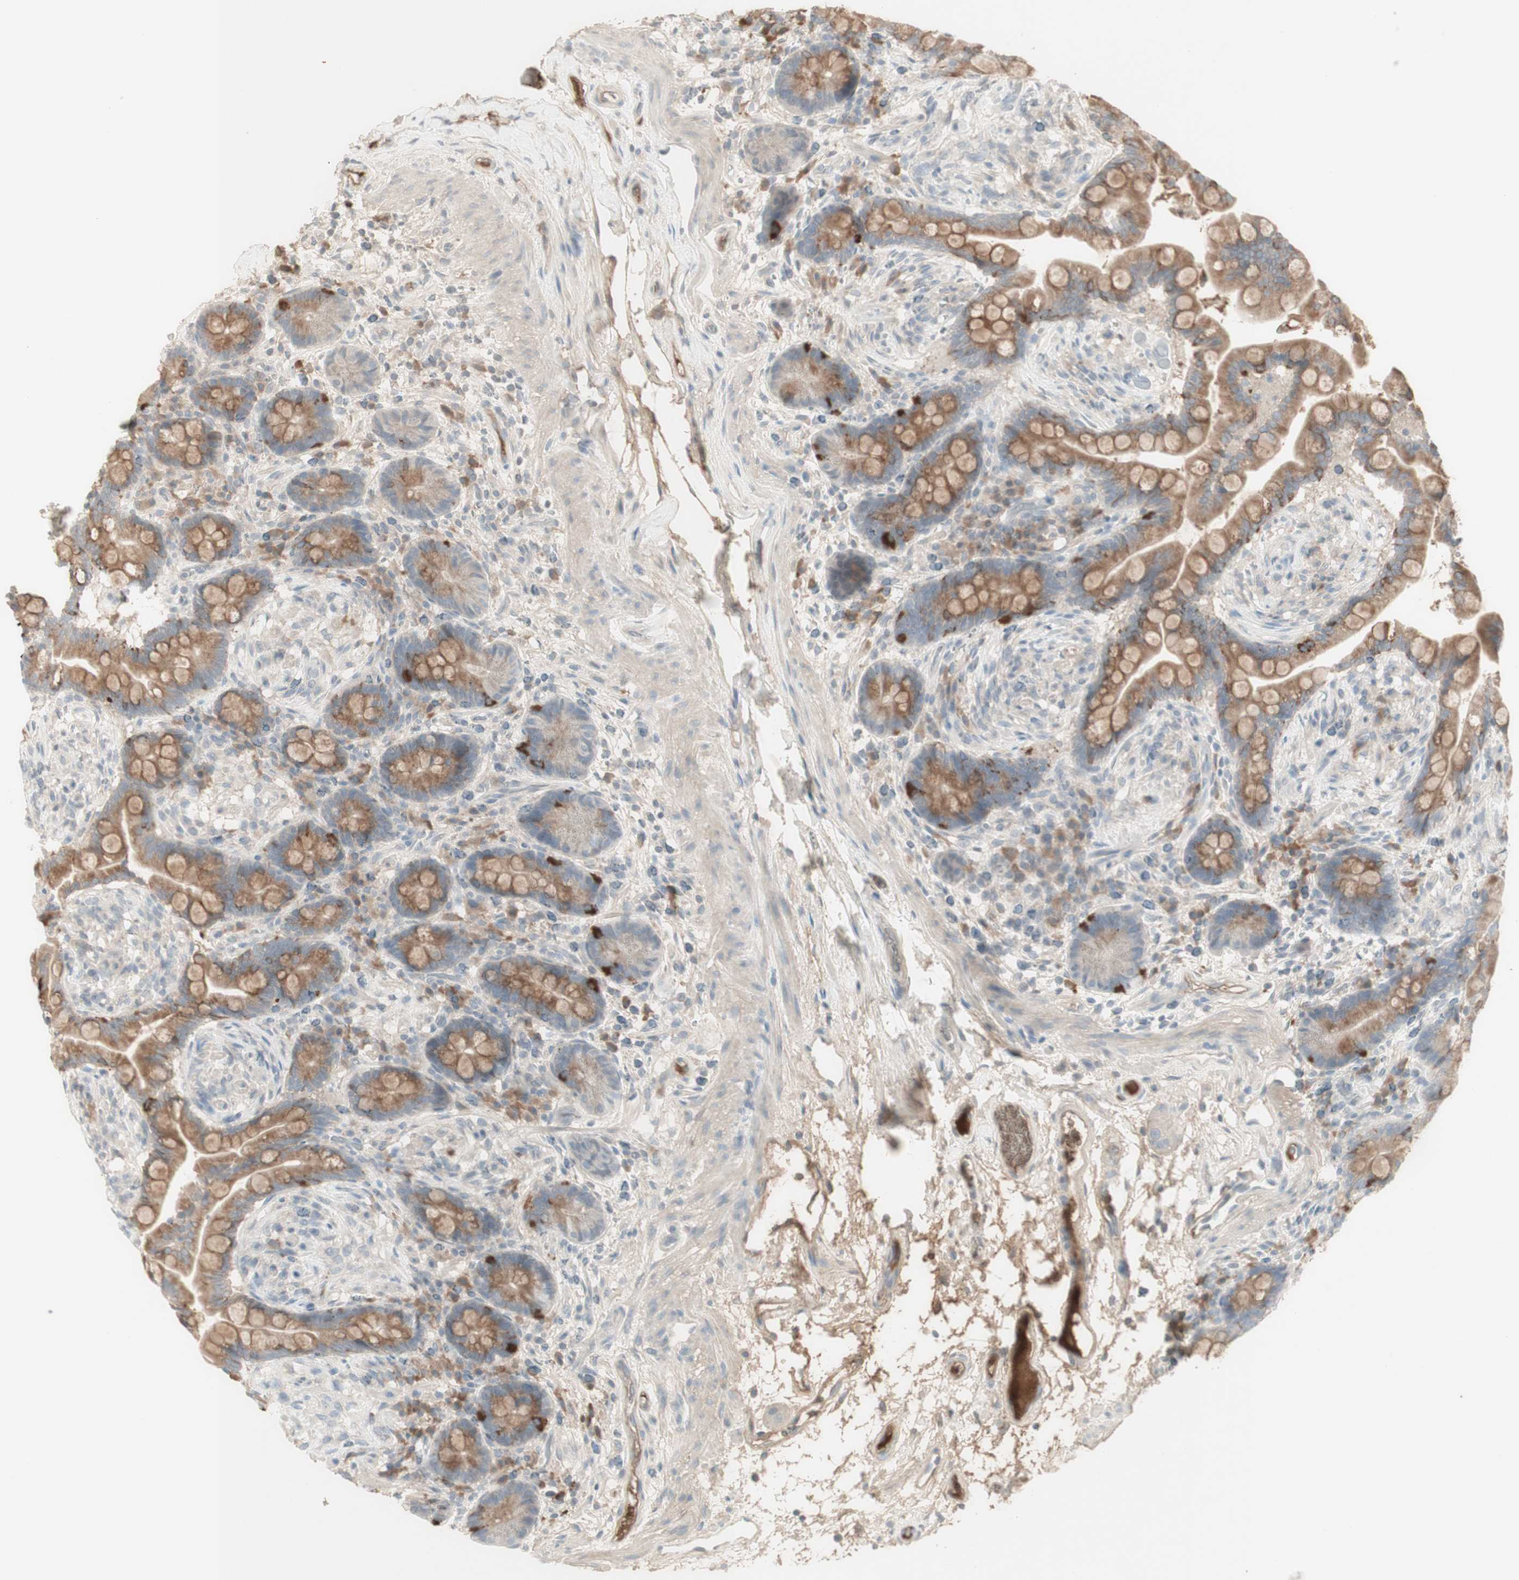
{"staining": {"intensity": "moderate", "quantity": ">75%", "location": "cytoplasmic/membranous"}, "tissue": "colon", "cell_type": "Endothelial cells", "image_type": "normal", "snomed": [{"axis": "morphology", "description": "Normal tissue, NOS"}, {"axis": "topography", "description": "Colon"}], "caption": "About >75% of endothelial cells in unremarkable colon exhibit moderate cytoplasmic/membranous protein expression as visualized by brown immunohistochemical staining.", "gene": "IFNG", "patient": {"sex": "male", "age": 73}}